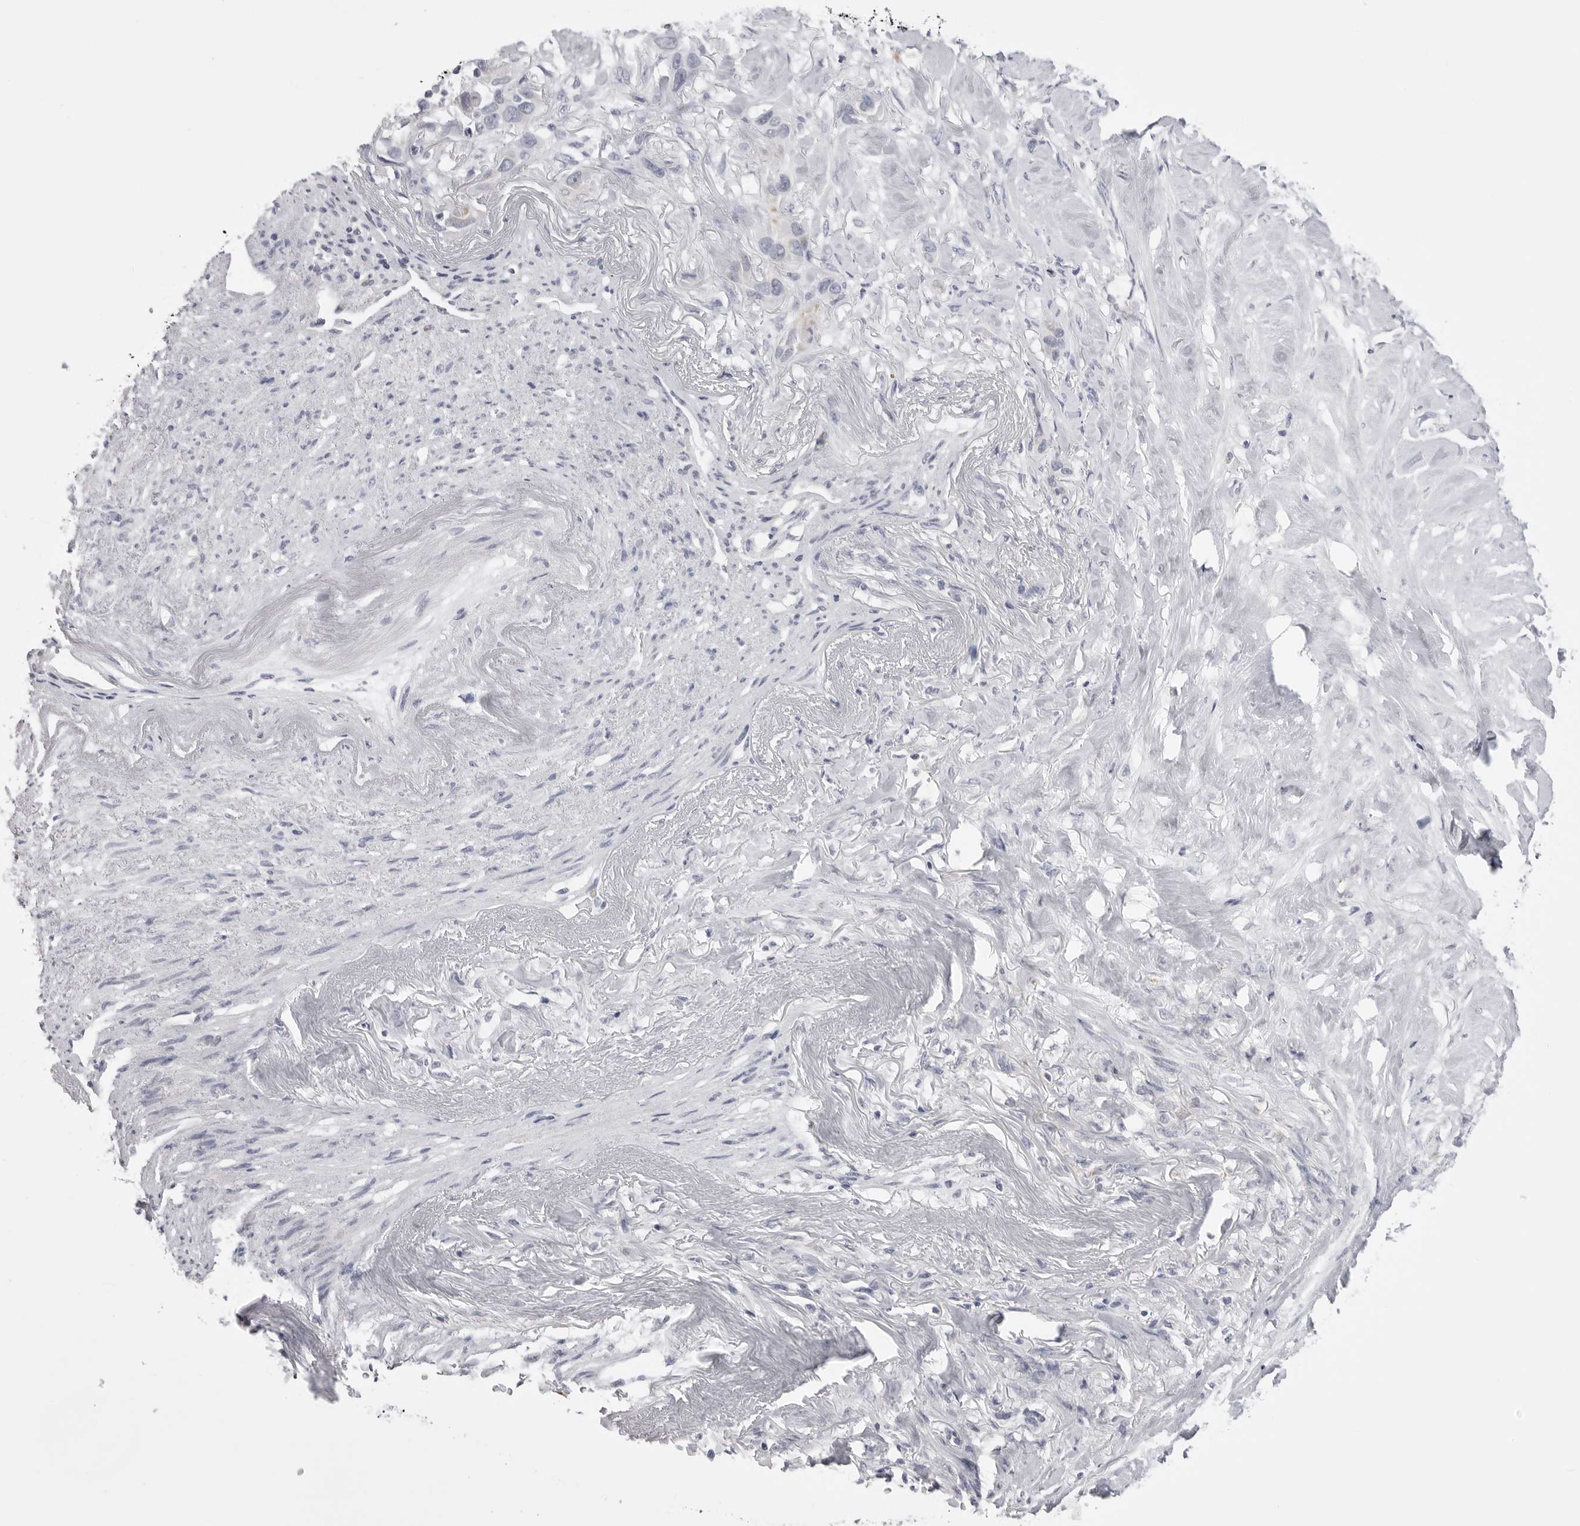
{"staining": {"intensity": "weak", "quantity": "<25%", "location": "cytoplasmic/membranous"}, "tissue": "pancreatic cancer", "cell_type": "Tumor cells", "image_type": "cancer", "snomed": [{"axis": "morphology", "description": "Adenocarcinoma, NOS"}, {"axis": "topography", "description": "Pancreas"}], "caption": "DAB (3,3'-diaminobenzidine) immunohistochemical staining of adenocarcinoma (pancreatic) reveals no significant positivity in tumor cells.", "gene": "TUFM", "patient": {"sex": "female", "age": 60}}